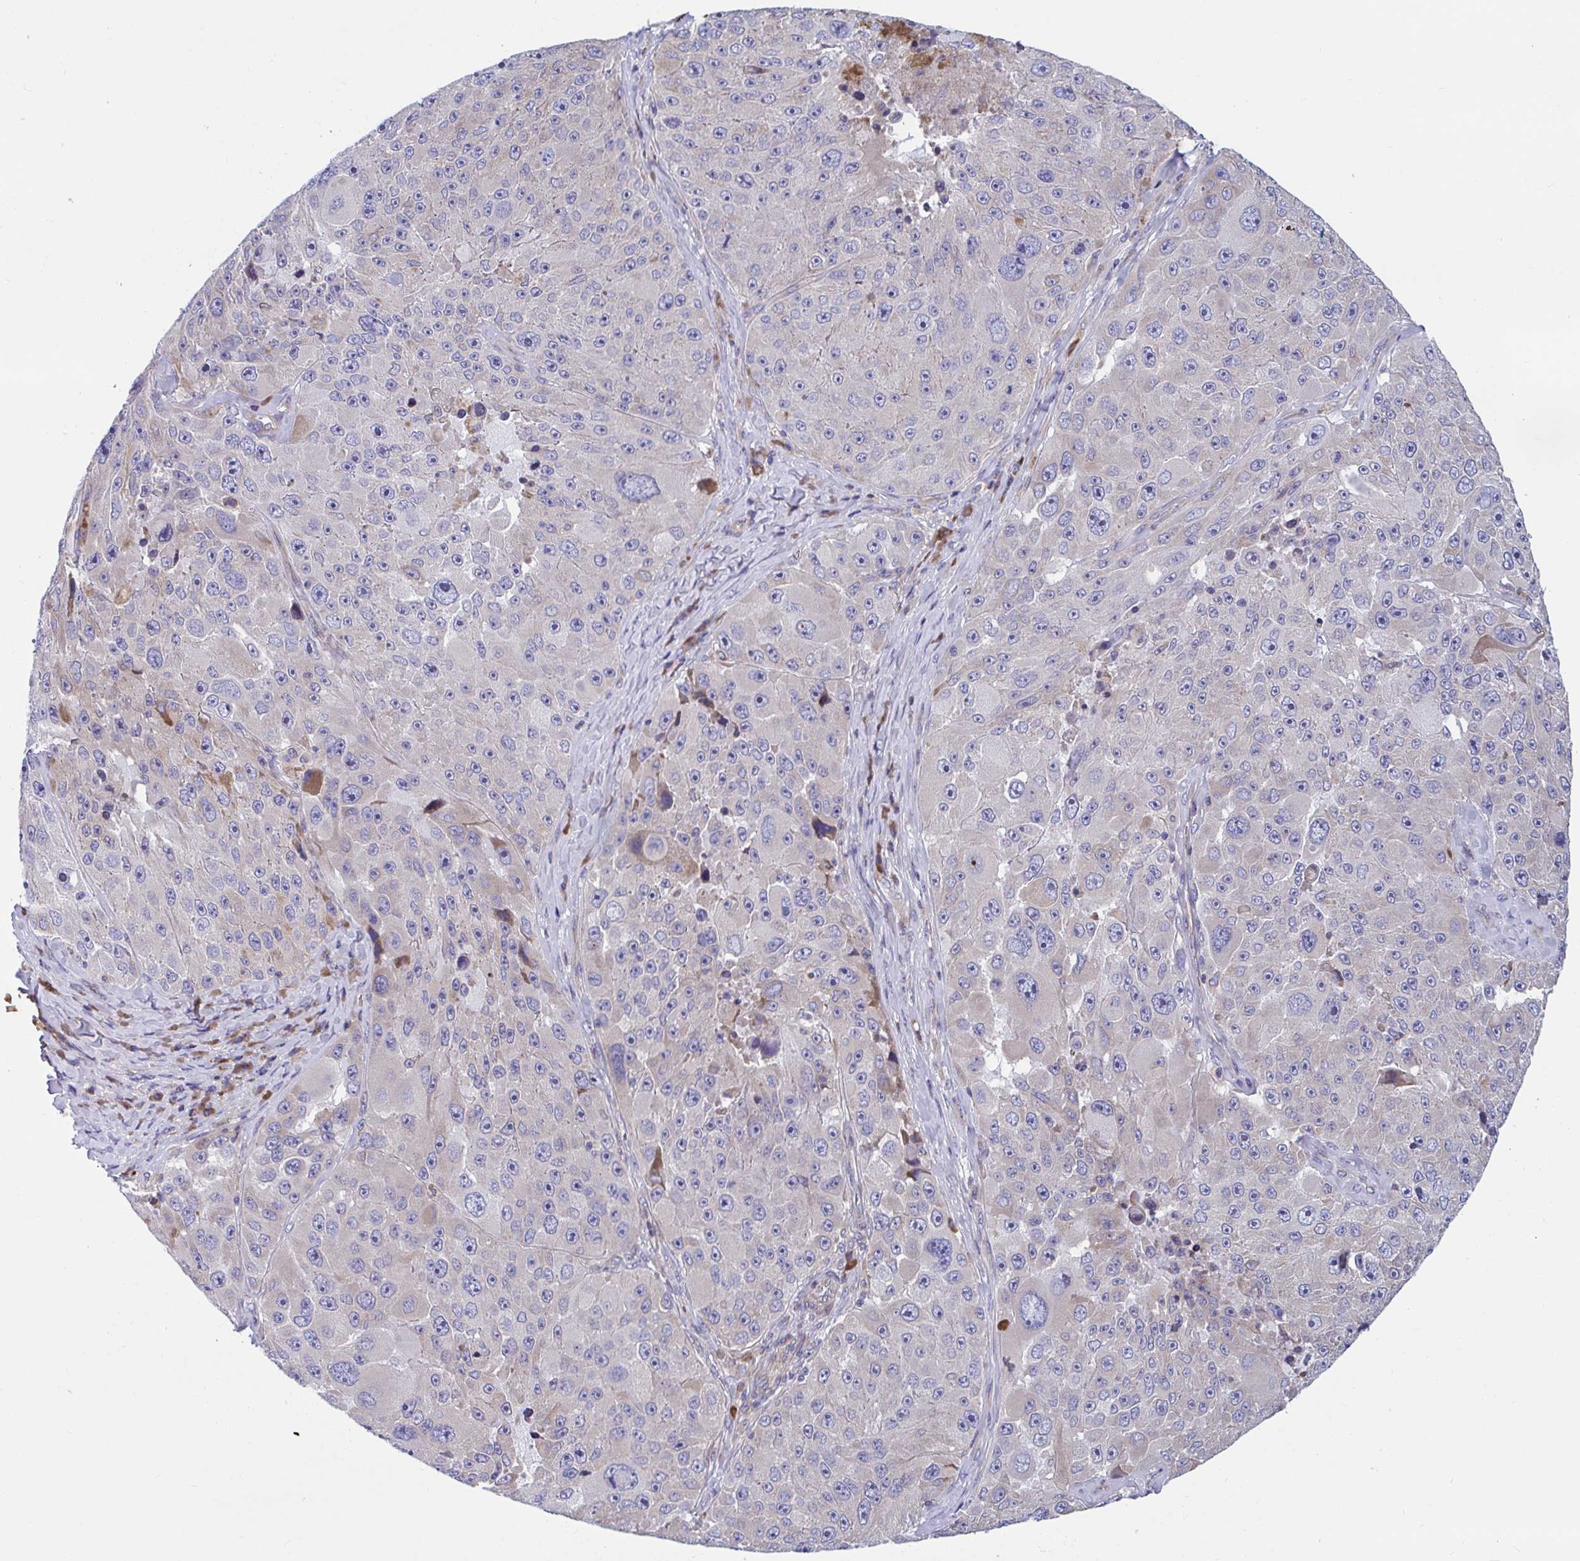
{"staining": {"intensity": "negative", "quantity": "none", "location": "none"}, "tissue": "melanoma", "cell_type": "Tumor cells", "image_type": "cancer", "snomed": [{"axis": "morphology", "description": "Malignant melanoma, Metastatic site"}, {"axis": "topography", "description": "Lymph node"}], "caption": "An immunohistochemistry histopathology image of melanoma is shown. There is no staining in tumor cells of melanoma.", "gene": "WBP1", "patient": {"sex": "male", "age": 62}}